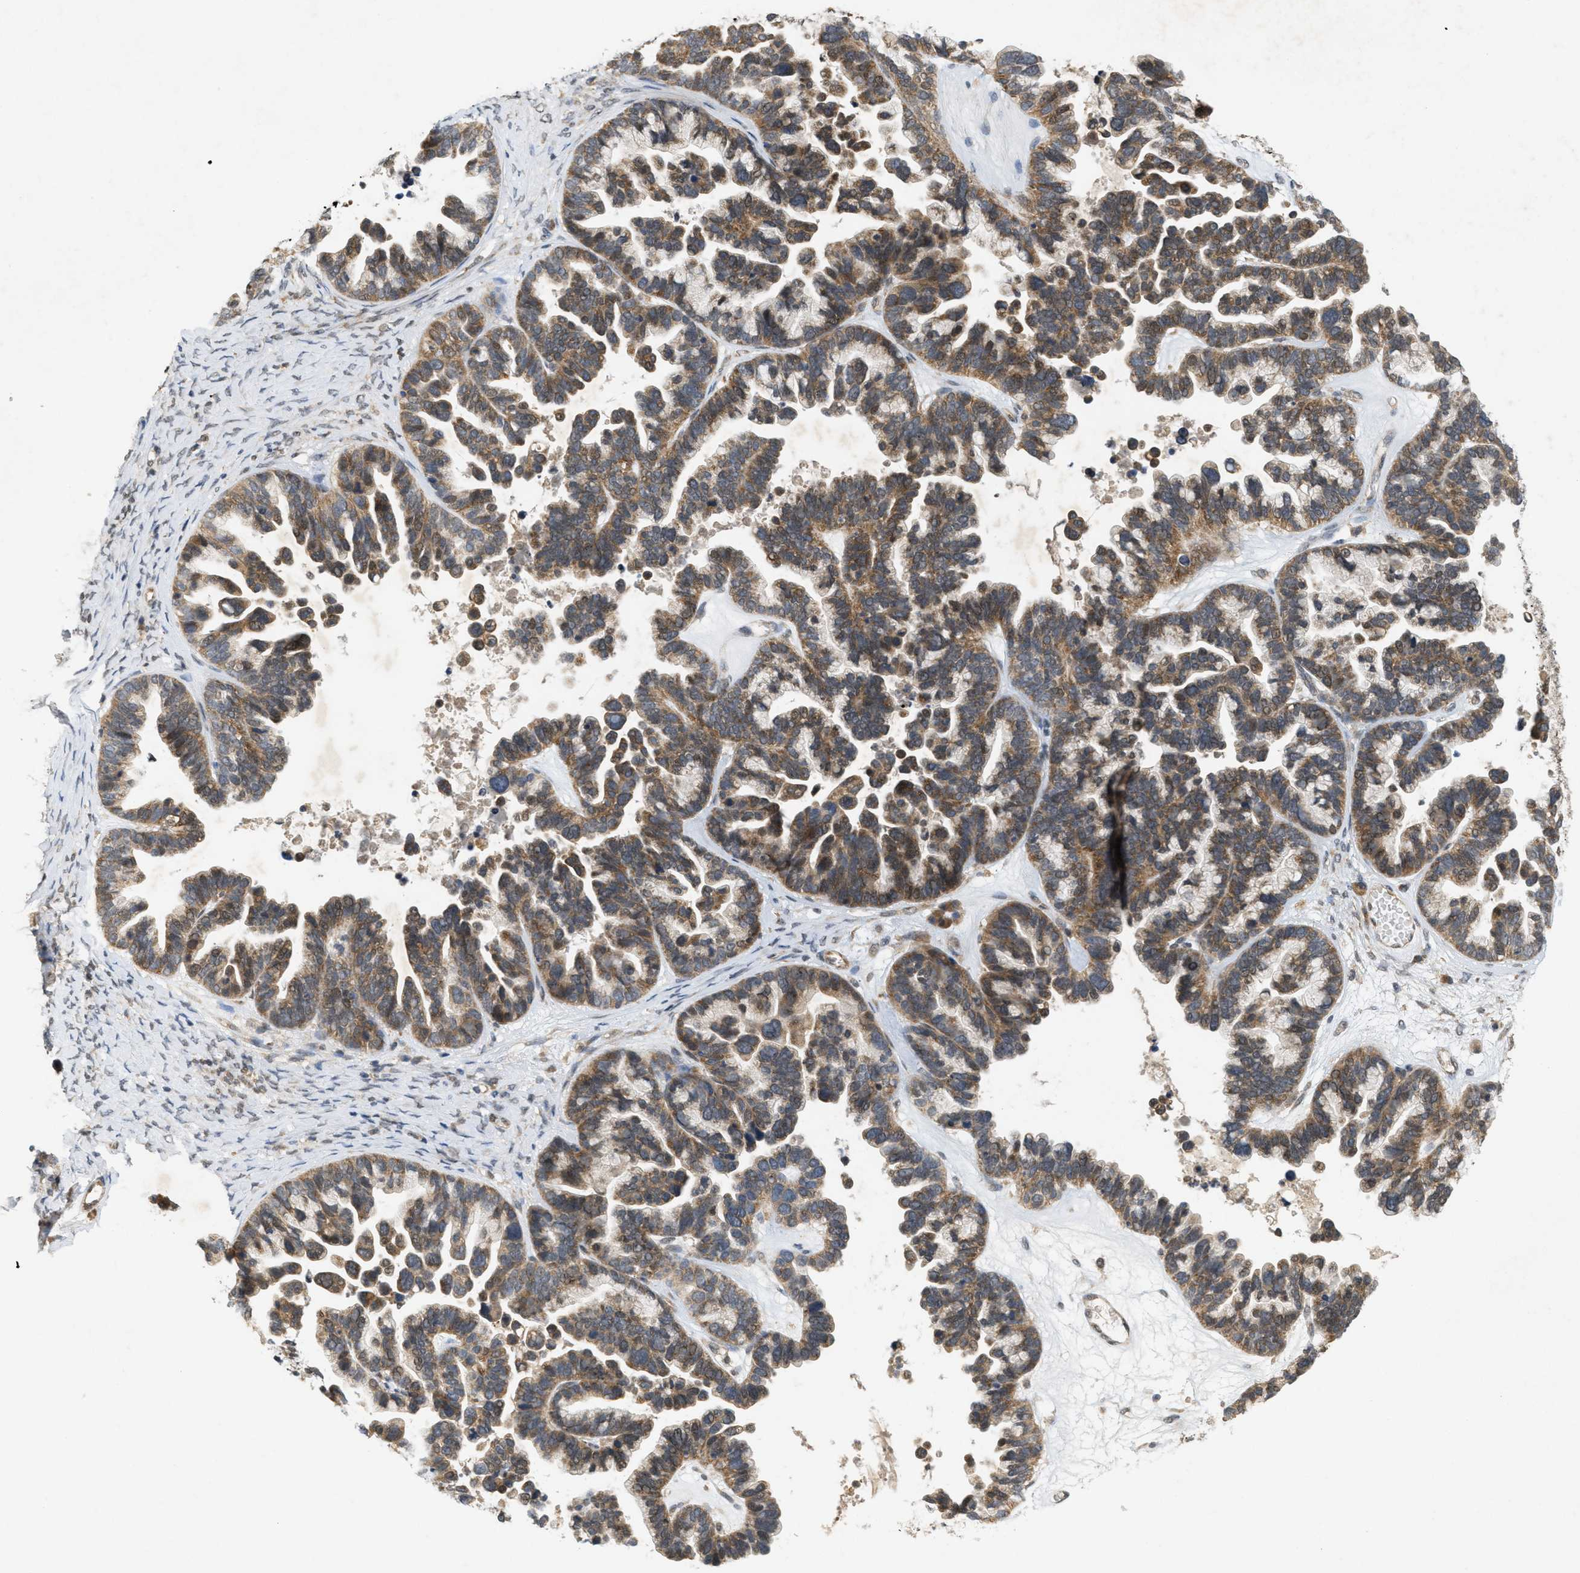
{"staining": {"intensity": "weak", "quantity": "25%-75%", "location": "cytoplasmic/membranous"}, "tissue": "ovarian cancer", "cell_type": "Tumor cells", "image_type": "cancer", "snomed": [{"axis": "morphology", "description": "Cystadenocarcinoma, serous, NOS"}, {"axis": "topography", "description": "Ovary"}], "caption": "Weak cytoplasmic/membranous positivity is appreciated in approximately 25%-75% of tumor cells in ovarian serous cystadenocarcinoma.", "gene": "PRKD1", "patient": {"sex": "female", "age": 56}}